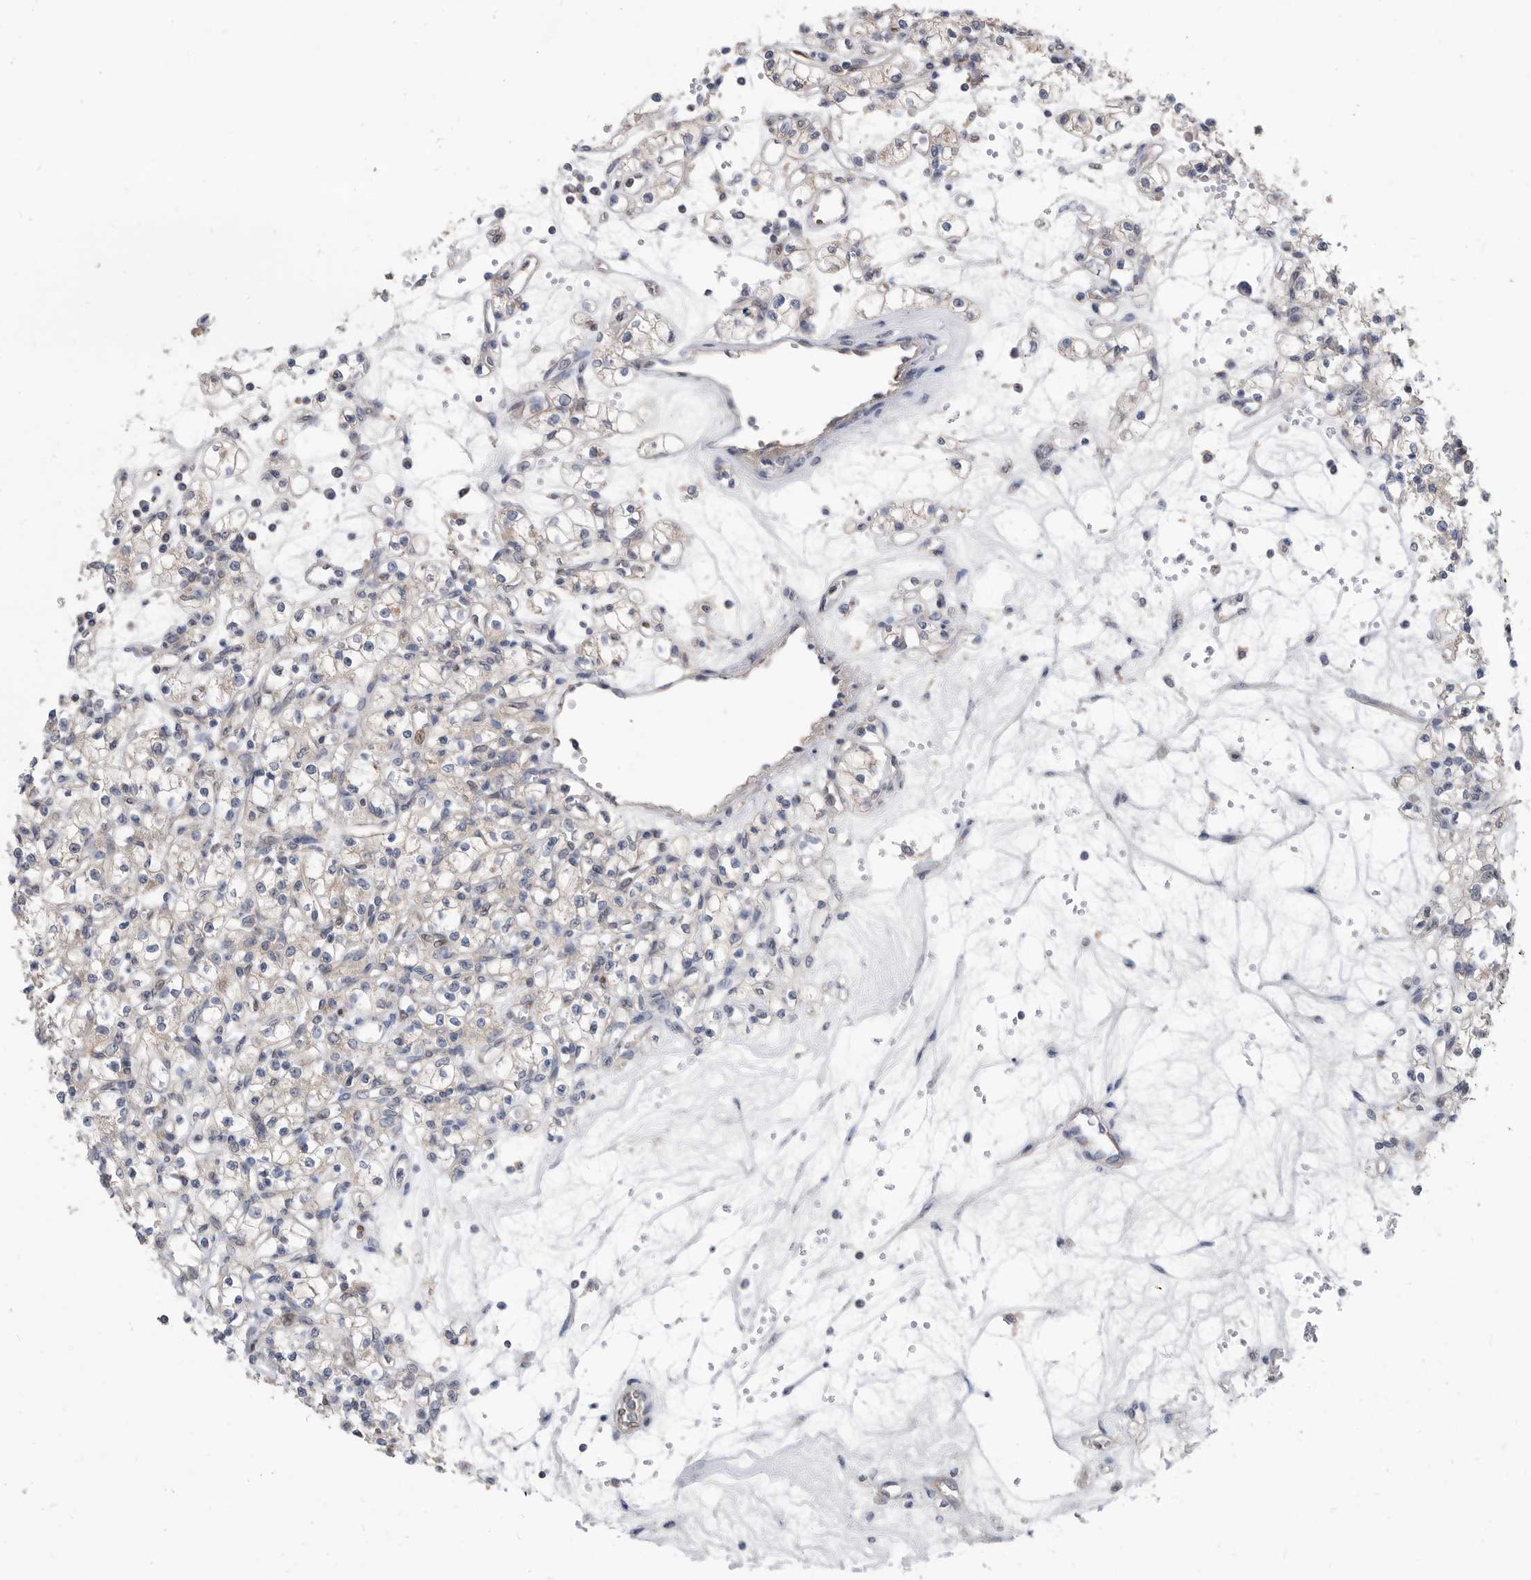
{"staining": {"intensity": "negative", "quantity": "none", "location": "none"}, "tissue": "renal cancer", "cell_type": "Tumor cells", "image_type": "cancer", "snomed": [{"axis": "morphology", "description": "Adenocarcinoma, NOS"}, {"axis": "topography", "description": "Kidney"}], "caption": "This is an immunohistochemistry (IHC) image of renal adenocarcinoma. There is no staining in tumor cells.", "gene": "CCT4", "patient": {"sex": "female", "age": 59}}